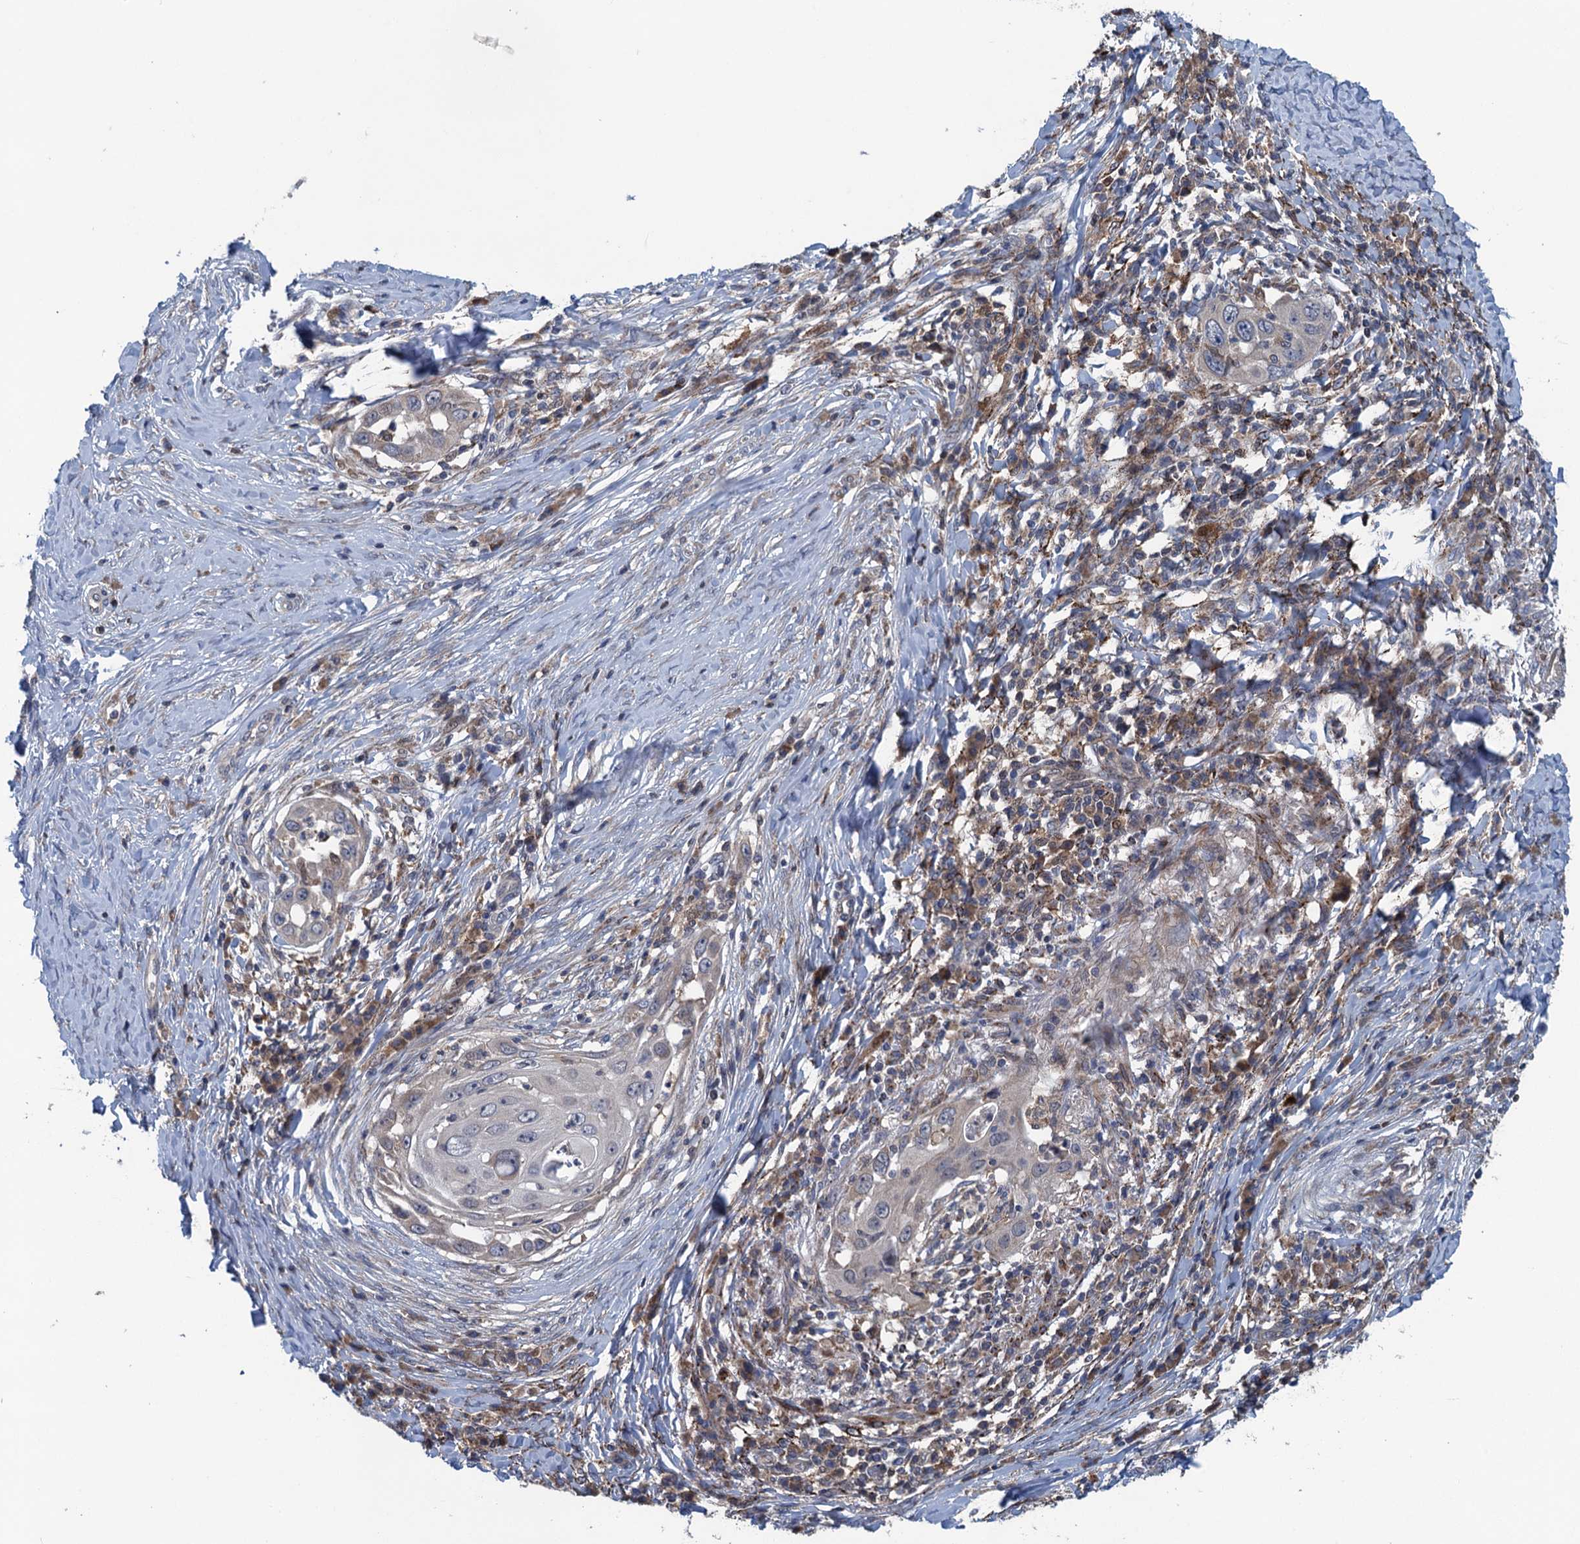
{"staining": {"intensity": "negative", "quantity": "none", "location": "none"}, "tissue": "skin cancer", "cell_type": "Tumor cells", "image_type": "cancer", "snomed": [{"axis": "morphology", "description": "Squamous cell carcinoma, NOS"}, {"axis": "topography", "description": "Skin"}], "caption": "Histopathology image shows no protein staining in tumor cells of skin cancer (squamous cell carcinoma) tissue.", "gene": "CNTN5", "patient": {"sex": "female", "age": 44}}